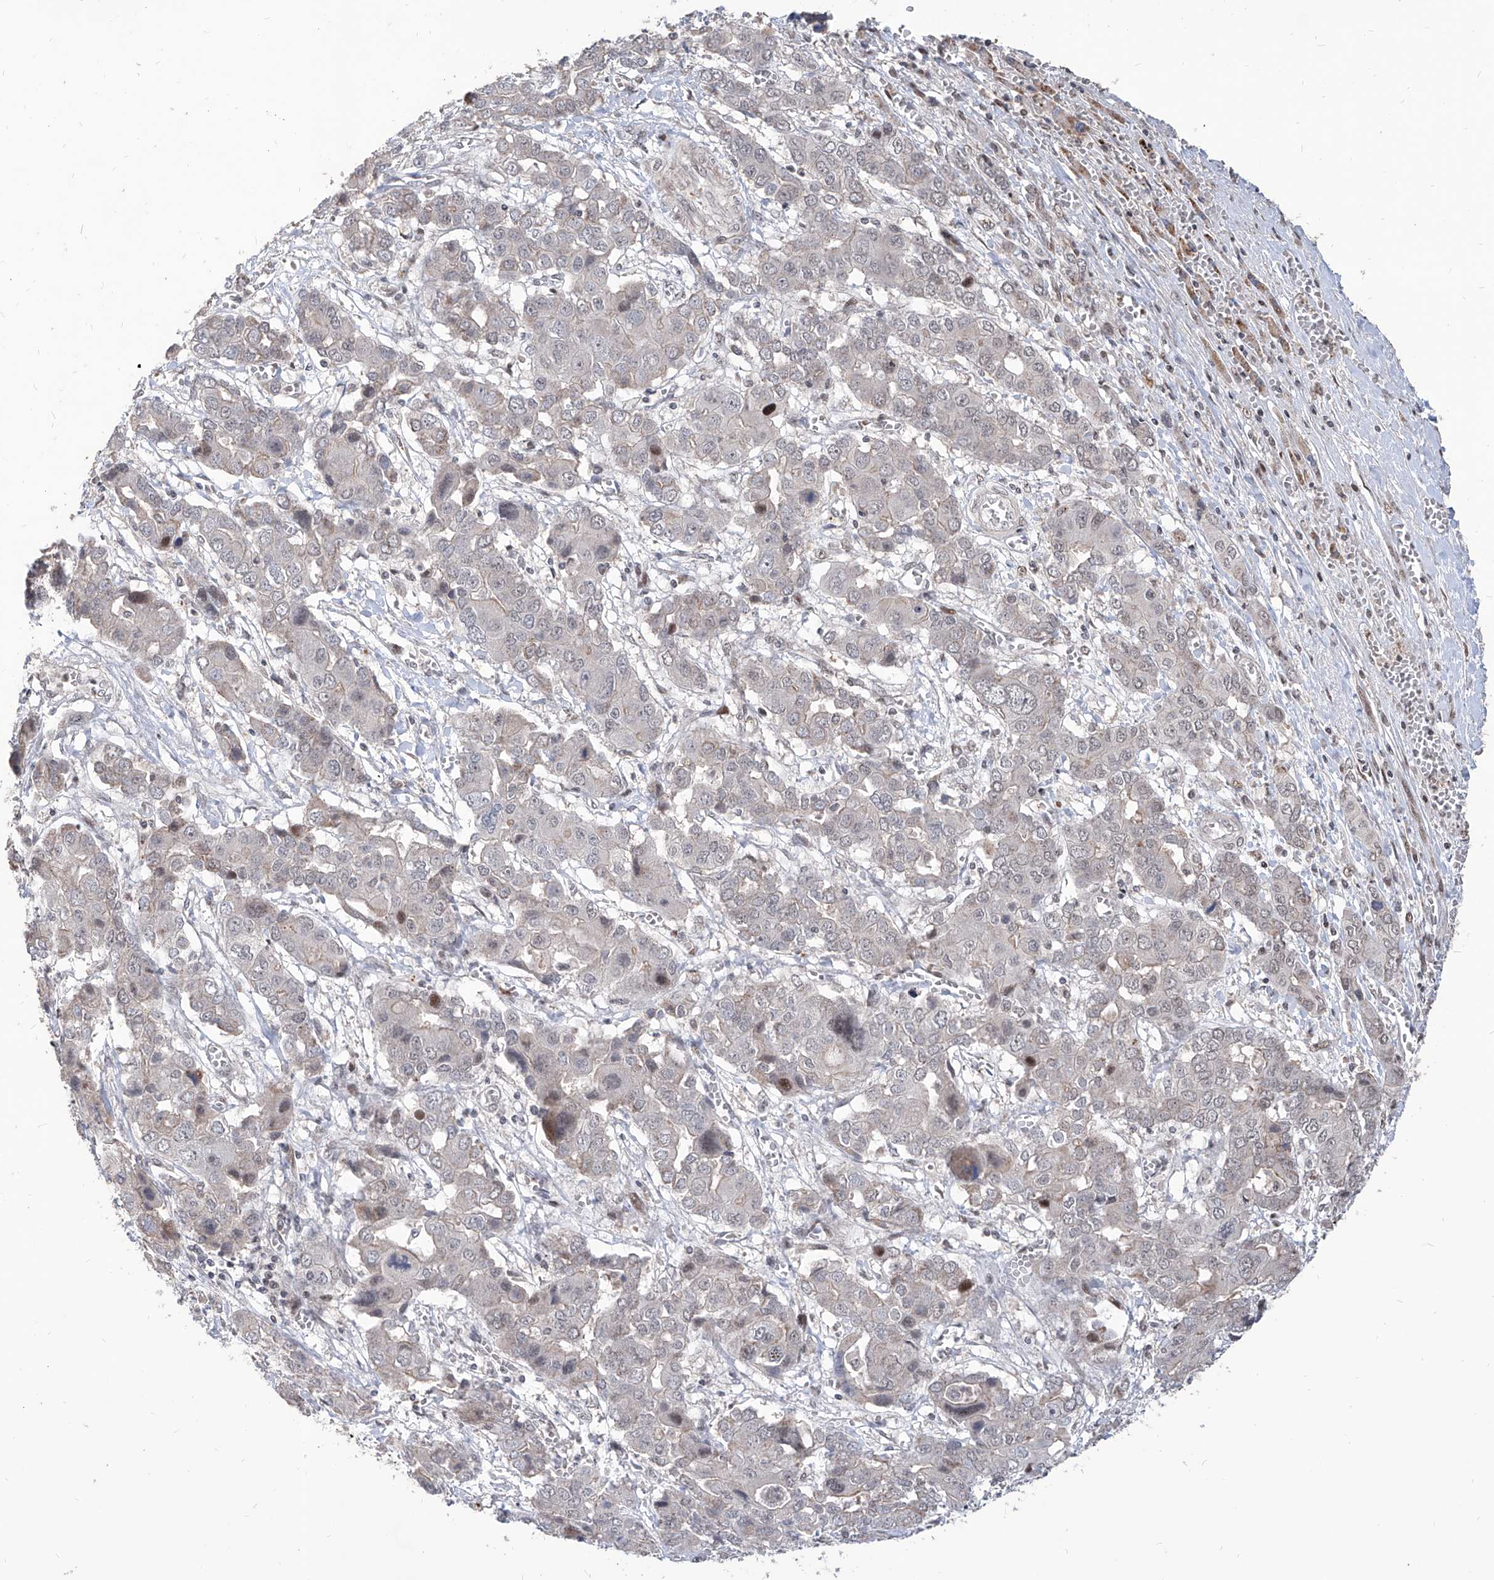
{"staining": {"intensity": "negative", "quantity": "none", "location": "none"}, "tissue": "liver cancer", "cell_type": "Tumor cells", "image_type": "cancer", "snomed": [{"axis": "morphology", "description": "Cholangiocarcinoma"}, {"axis": "topography", "description": "Liver"}], "caption": "An immunohistochemistry micrograph of liver cancer (cholangiocarcinoma) is shown. There is no staining in tumor cells of liver cancer (cholangiocarcinoma).", "gene": "IRF2", "patient": {"sex": "male", "age": 67}}